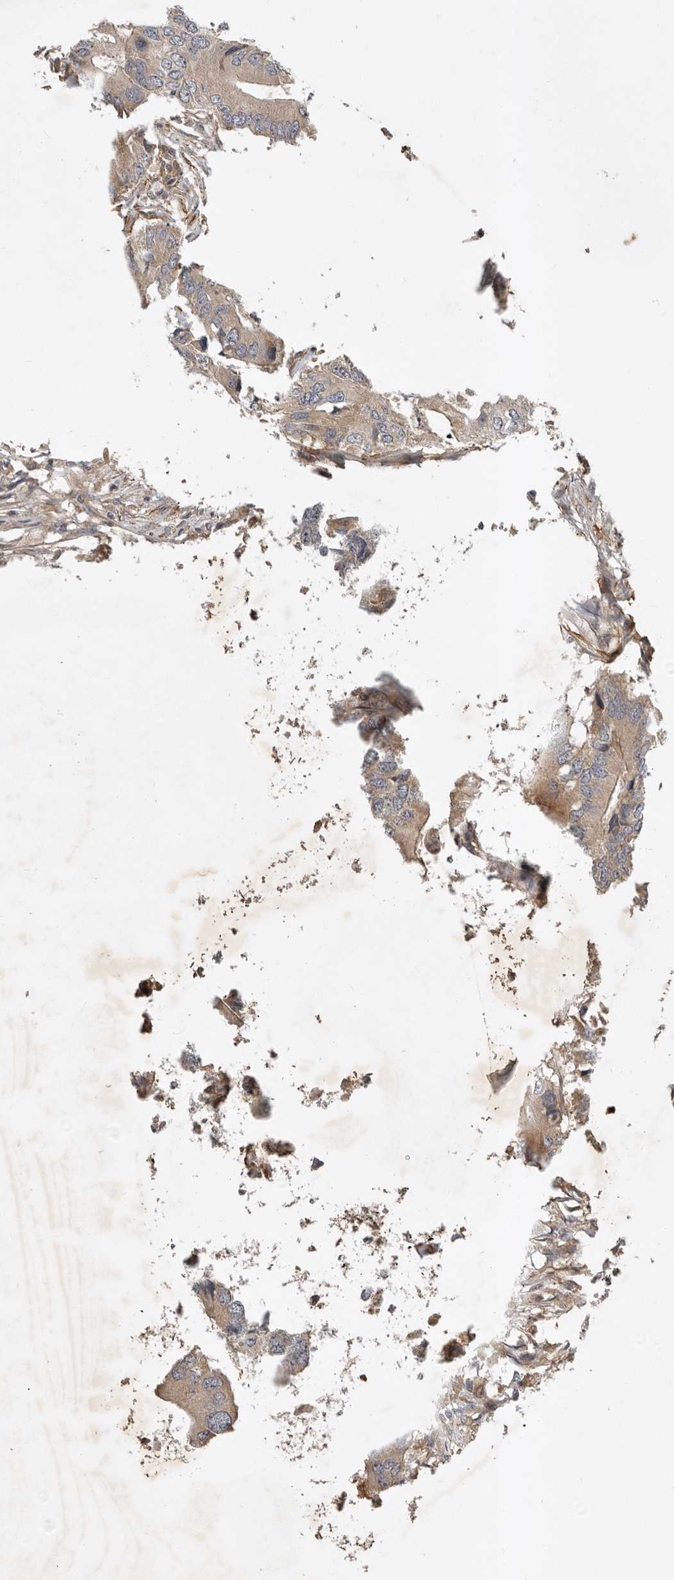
{"staining": {"intensity": "weak", "quantity": ">75%", "location": "cytoplasmic/membranous"}, "tissue": "colorectal cancer", "cell_type": "Tumor cells", "image_type": "cancer", "snomed": [{"axis": "morphology", "description": "Adenocarcinoma, NOS"}, {"axis": "topography", "description": "Colon"}], "caption": "Immunohistochemical staining of human colorectal cancer exhibits low levels of weak cytoplasmic/membranous protein staining in approximately >75% of tumor cells.", "gene": "RNF157", "patient": {"sex": "male", "age": 71}}